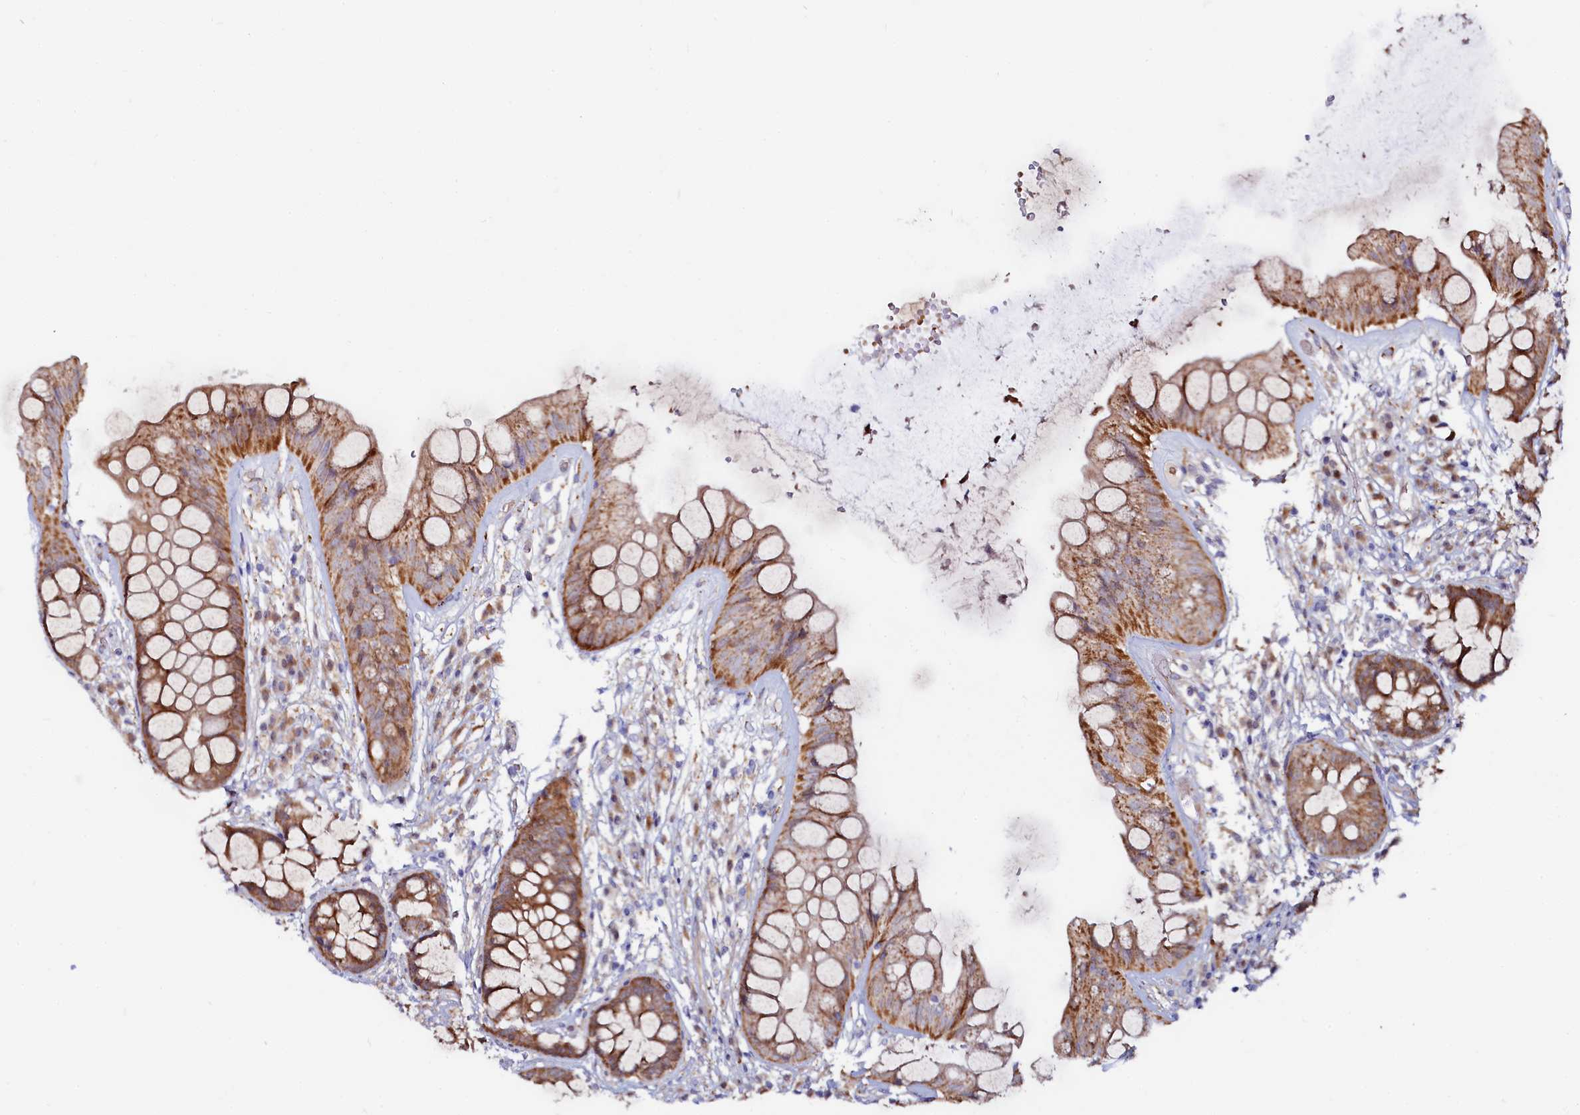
{"staining": {"intensity": "moderate", "quantity": ">75%", "location": "cytoplasmic/membranous"}, "tissue": "rectum", "cell_type": "Glandular cells", "image_type": "normal", "snomed": [{"axis": "morphology", "description": "Normal tissue, NOS"}, {"axis": "topography", "description": "Rectum"}], "caption": "Brown immunohistochemical staining in unremarkable rectum displays moderate cytoplasmic/membranous expression in approximately >75% of glandular cells.", "gene": "ASTE1", "patient": {"sex": "male", "age": 74}}